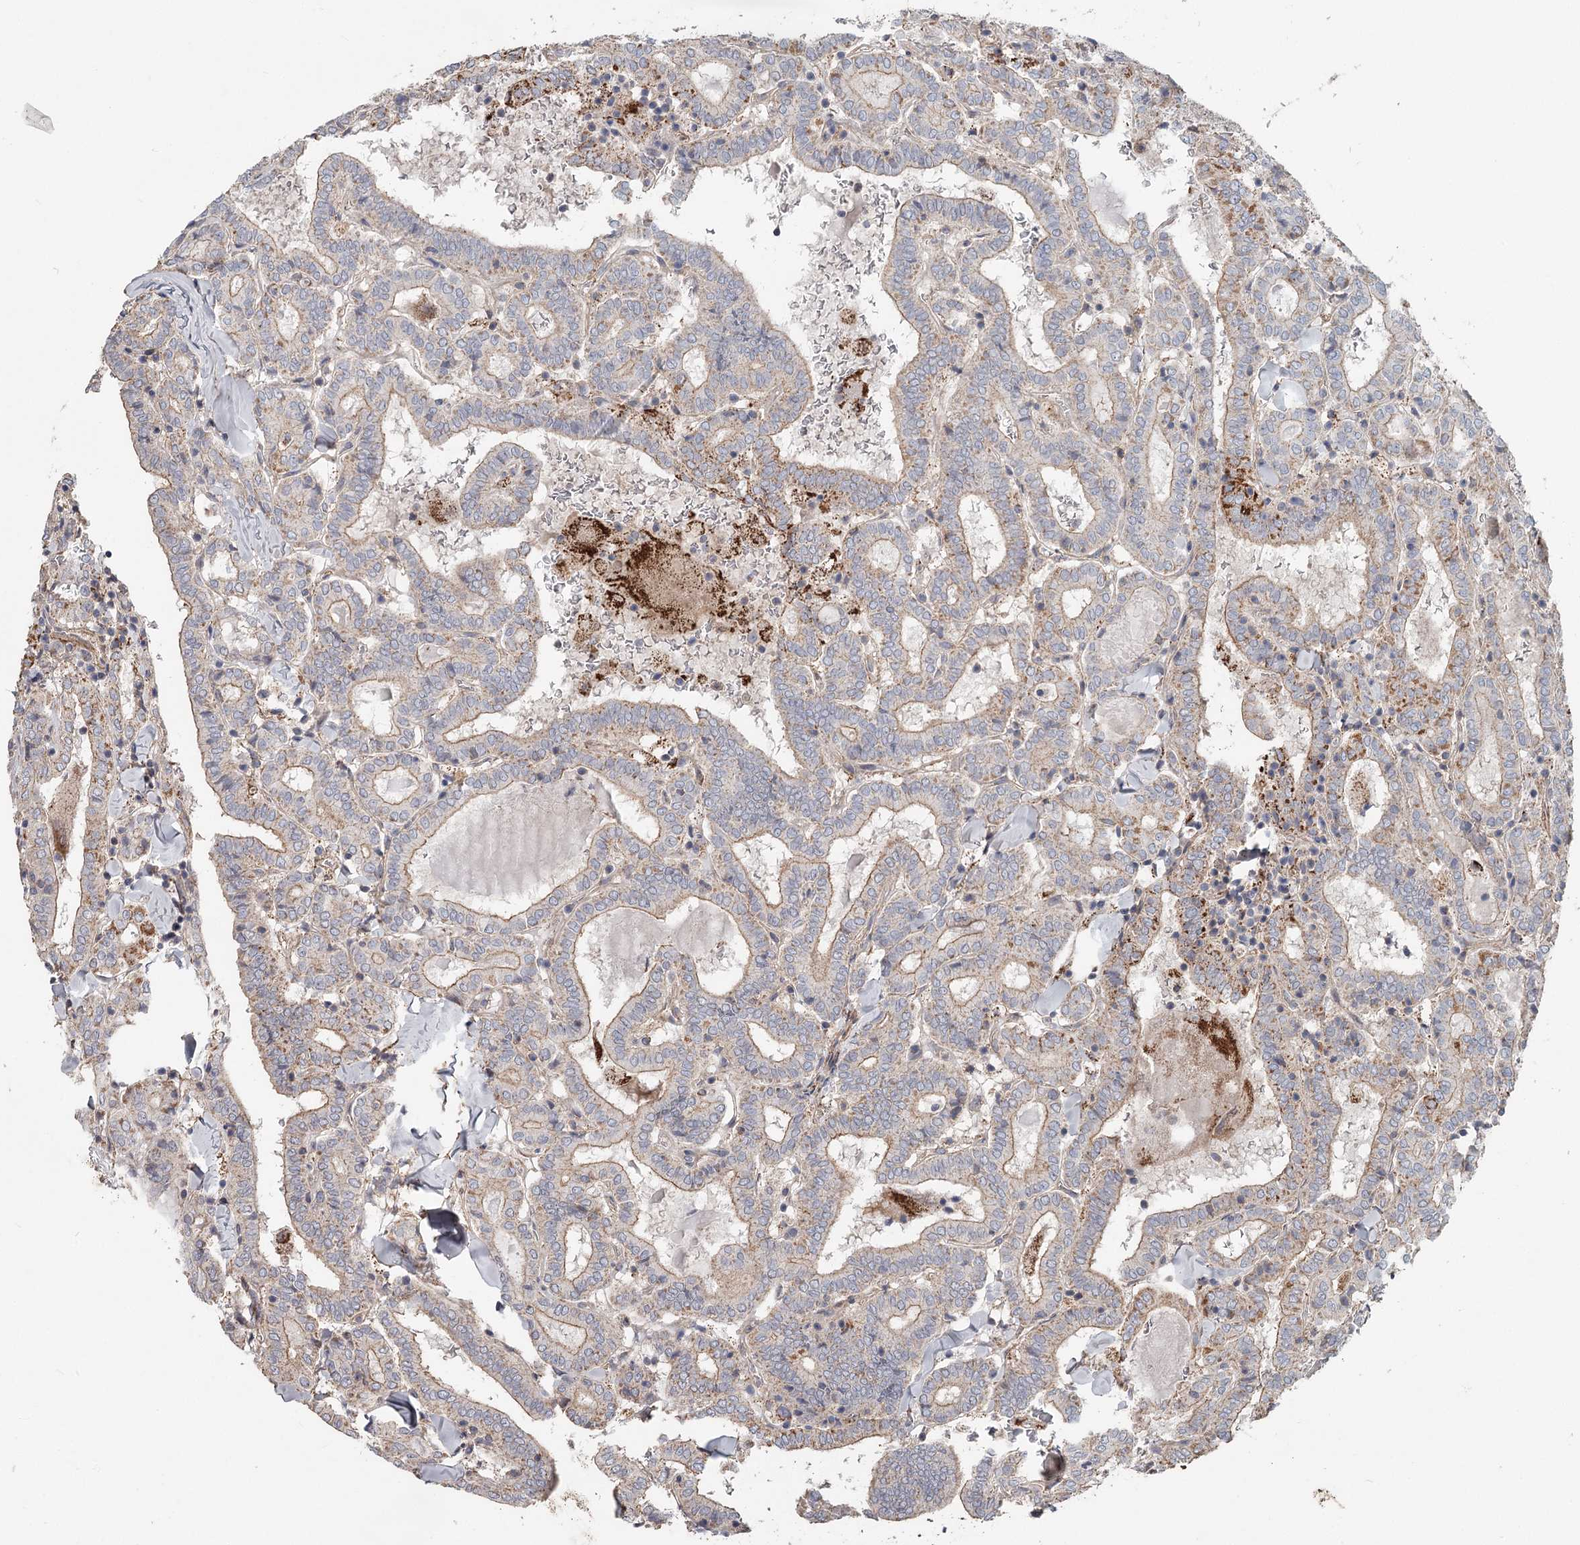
{"staining": {"intensity": "weak", "quantity": ">75%", "location": "cytoplasmic/membranous"}, "tissue": "thyroid cancer", "cell_type": "Tumor cells", "image_type": "cancer", "snomed": [{"axis": "morphology", "description": "Papillary adenocarcinoma, NOS"}, {"axis": "topography", "description": "Thyroid gland"}], "caption": "Immunohistochemistry (IHC) image of human thyroid cancer (papillary adenocarcinoma) stained for a protein (brown), which displays low levels of weak cytoplasmic/membranous expression in about >75% of tumor cells.", "gene": "DHRS9", "patient": {"sex": "female", "age": 72}}